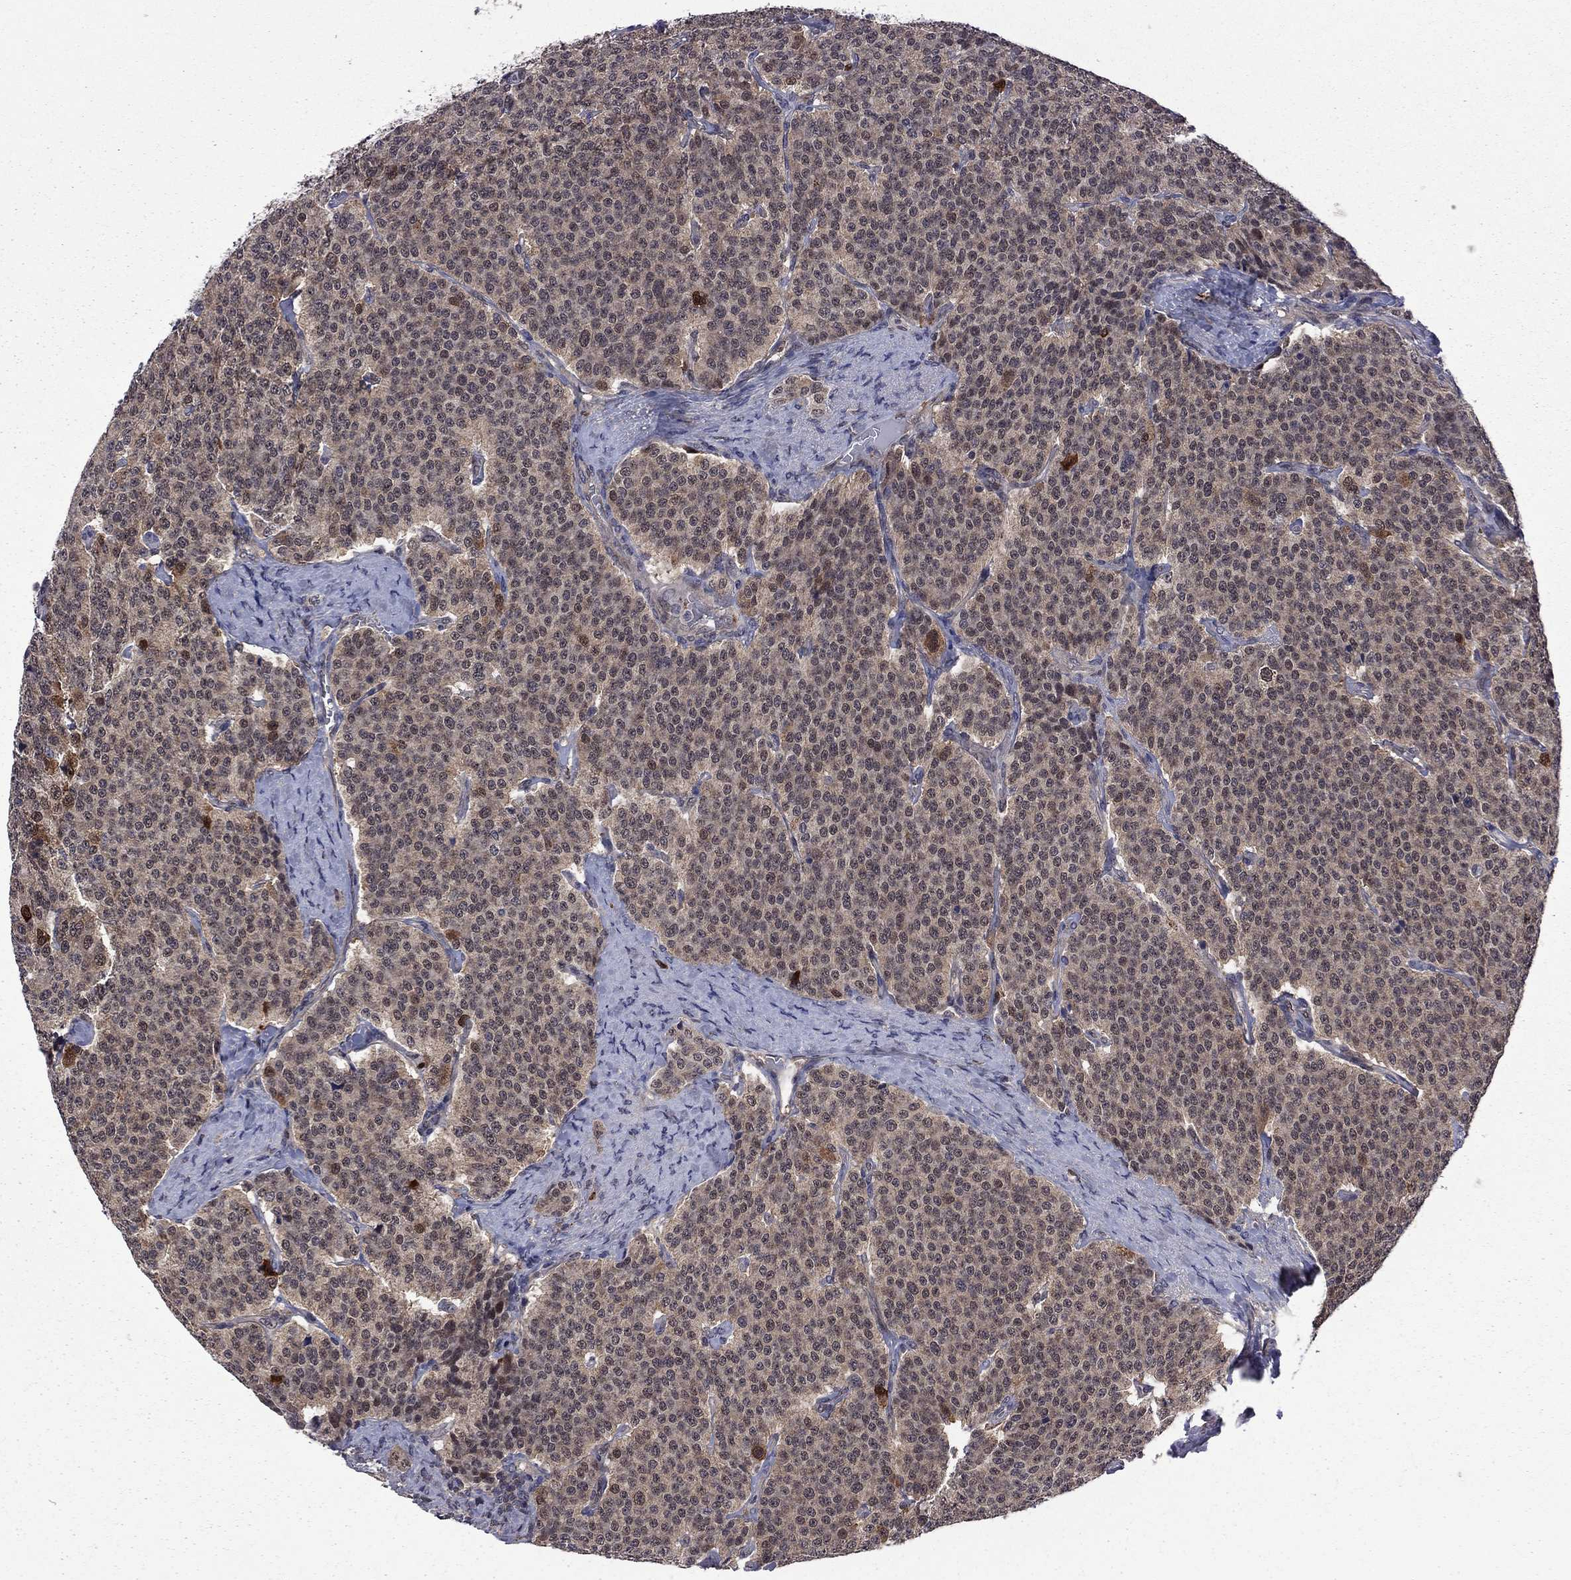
{"staining": {"intensity": "moderate", "quantity": ">75%", "location": "cytoplasmic/membranous"}, "tissue": "carcinoid", "cell_type": "Tumor cells", "image_type": "cancer", "snomed": [{"axis": "morphology", "description": "Carcinoid, malignant, NOS"}, {"axis": "topography", "description": "Small intestine"}], "caption": "Immunohistochemical staining of human carcinoid exhibits medium levels of moderate cytoplasmic/membranous protein staining in about >75% of tumor cells.", "gene": "GPAA1", "patient": {"sex": "female", "age": 58}}